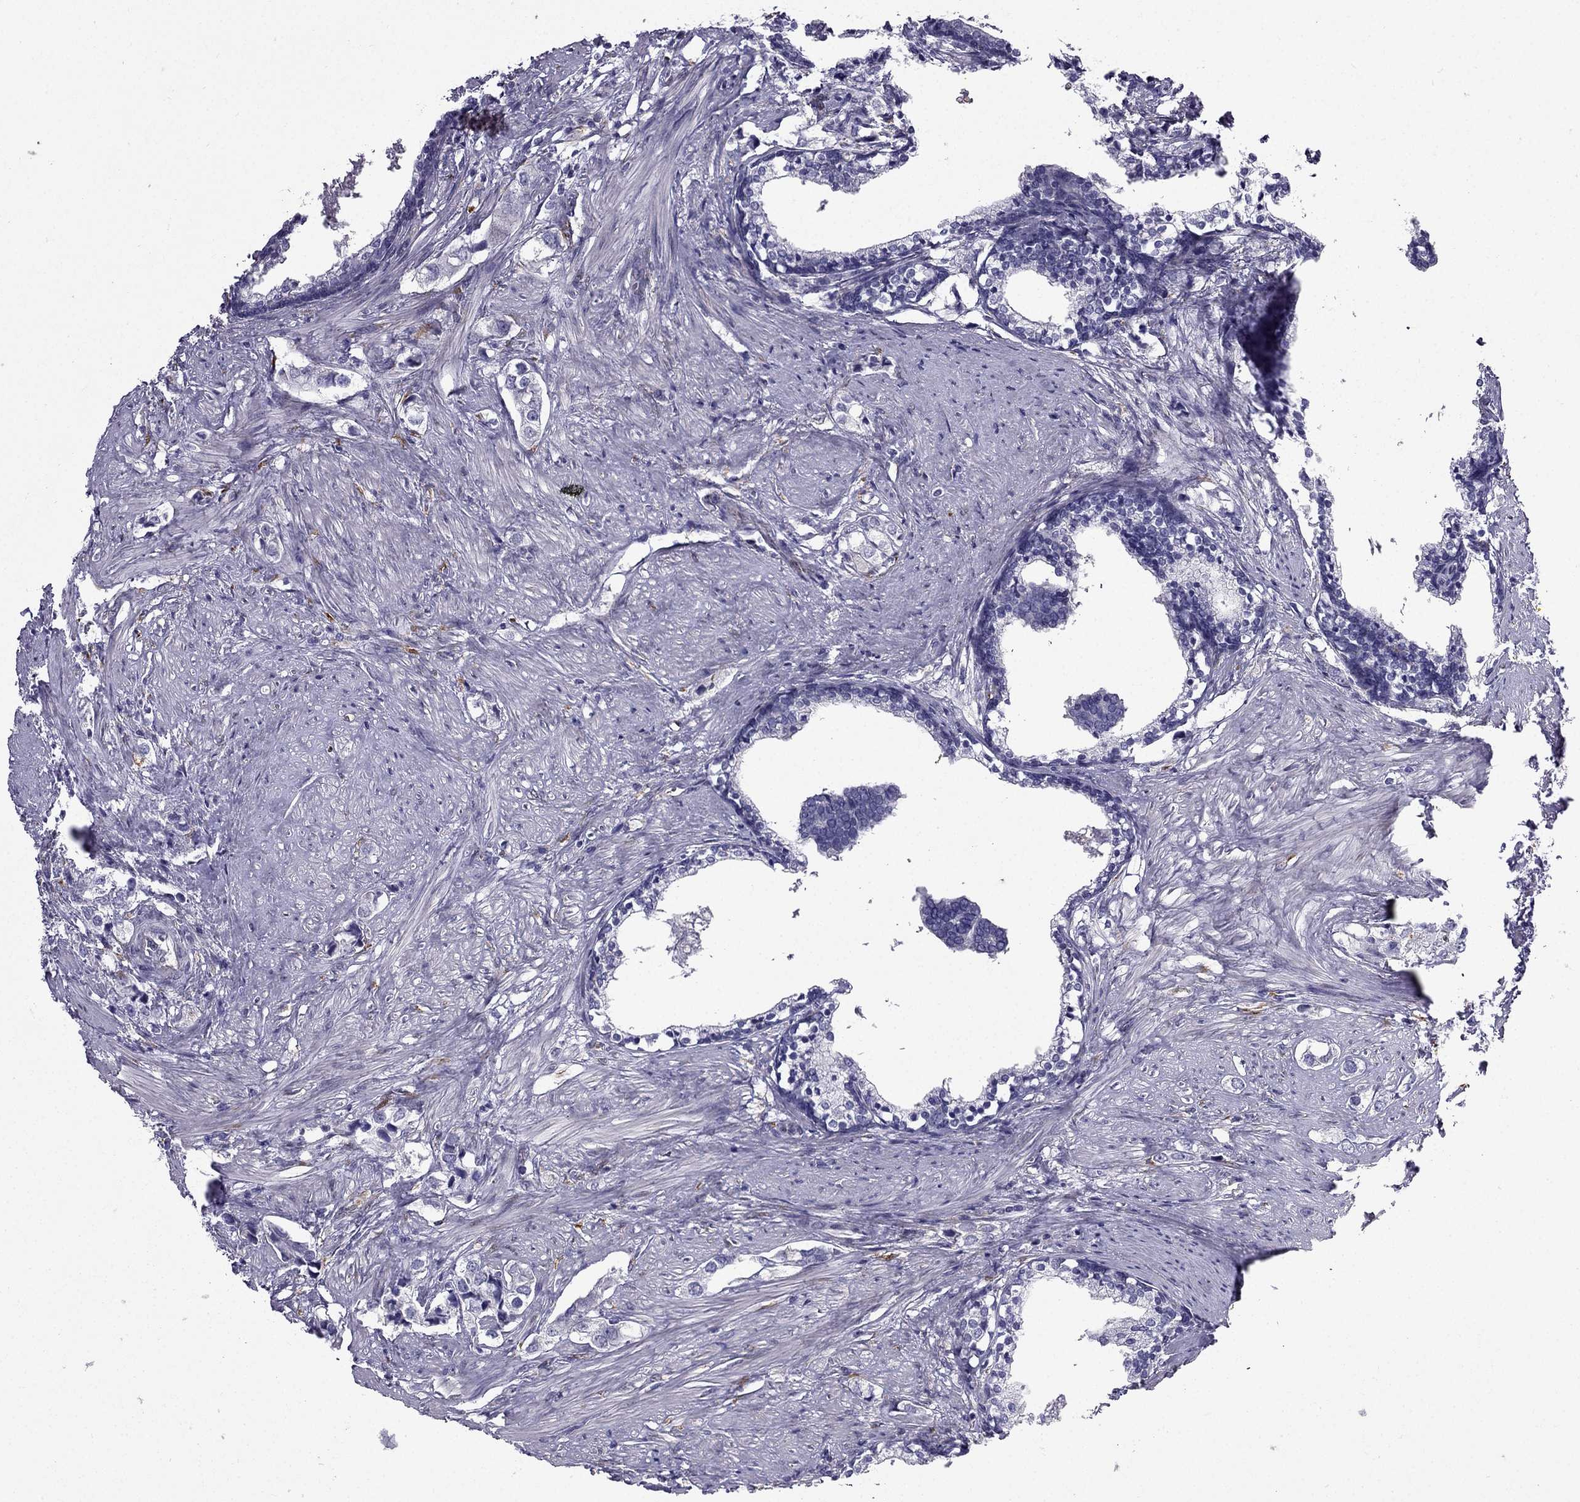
{"staining": {"intensity": "negative", "quantity": "none", "location": "none"}, "tissue": "prostate cancer", "cell_type": "Tumor cells", "image_type": "cancer", "snomed": [{"axis": "morphology", "description": "Adenocarcinoma, NOS"}, {"axis": "topography", "description": "Prostate and seminal vesicle, NOS"}], "caption": "Photomicrograph shows no protein expression in tumor cells of prostate adenocarcinoma tissue.", "gene": "IKBIP", "patient": {"sex": "male", "age": 63}}